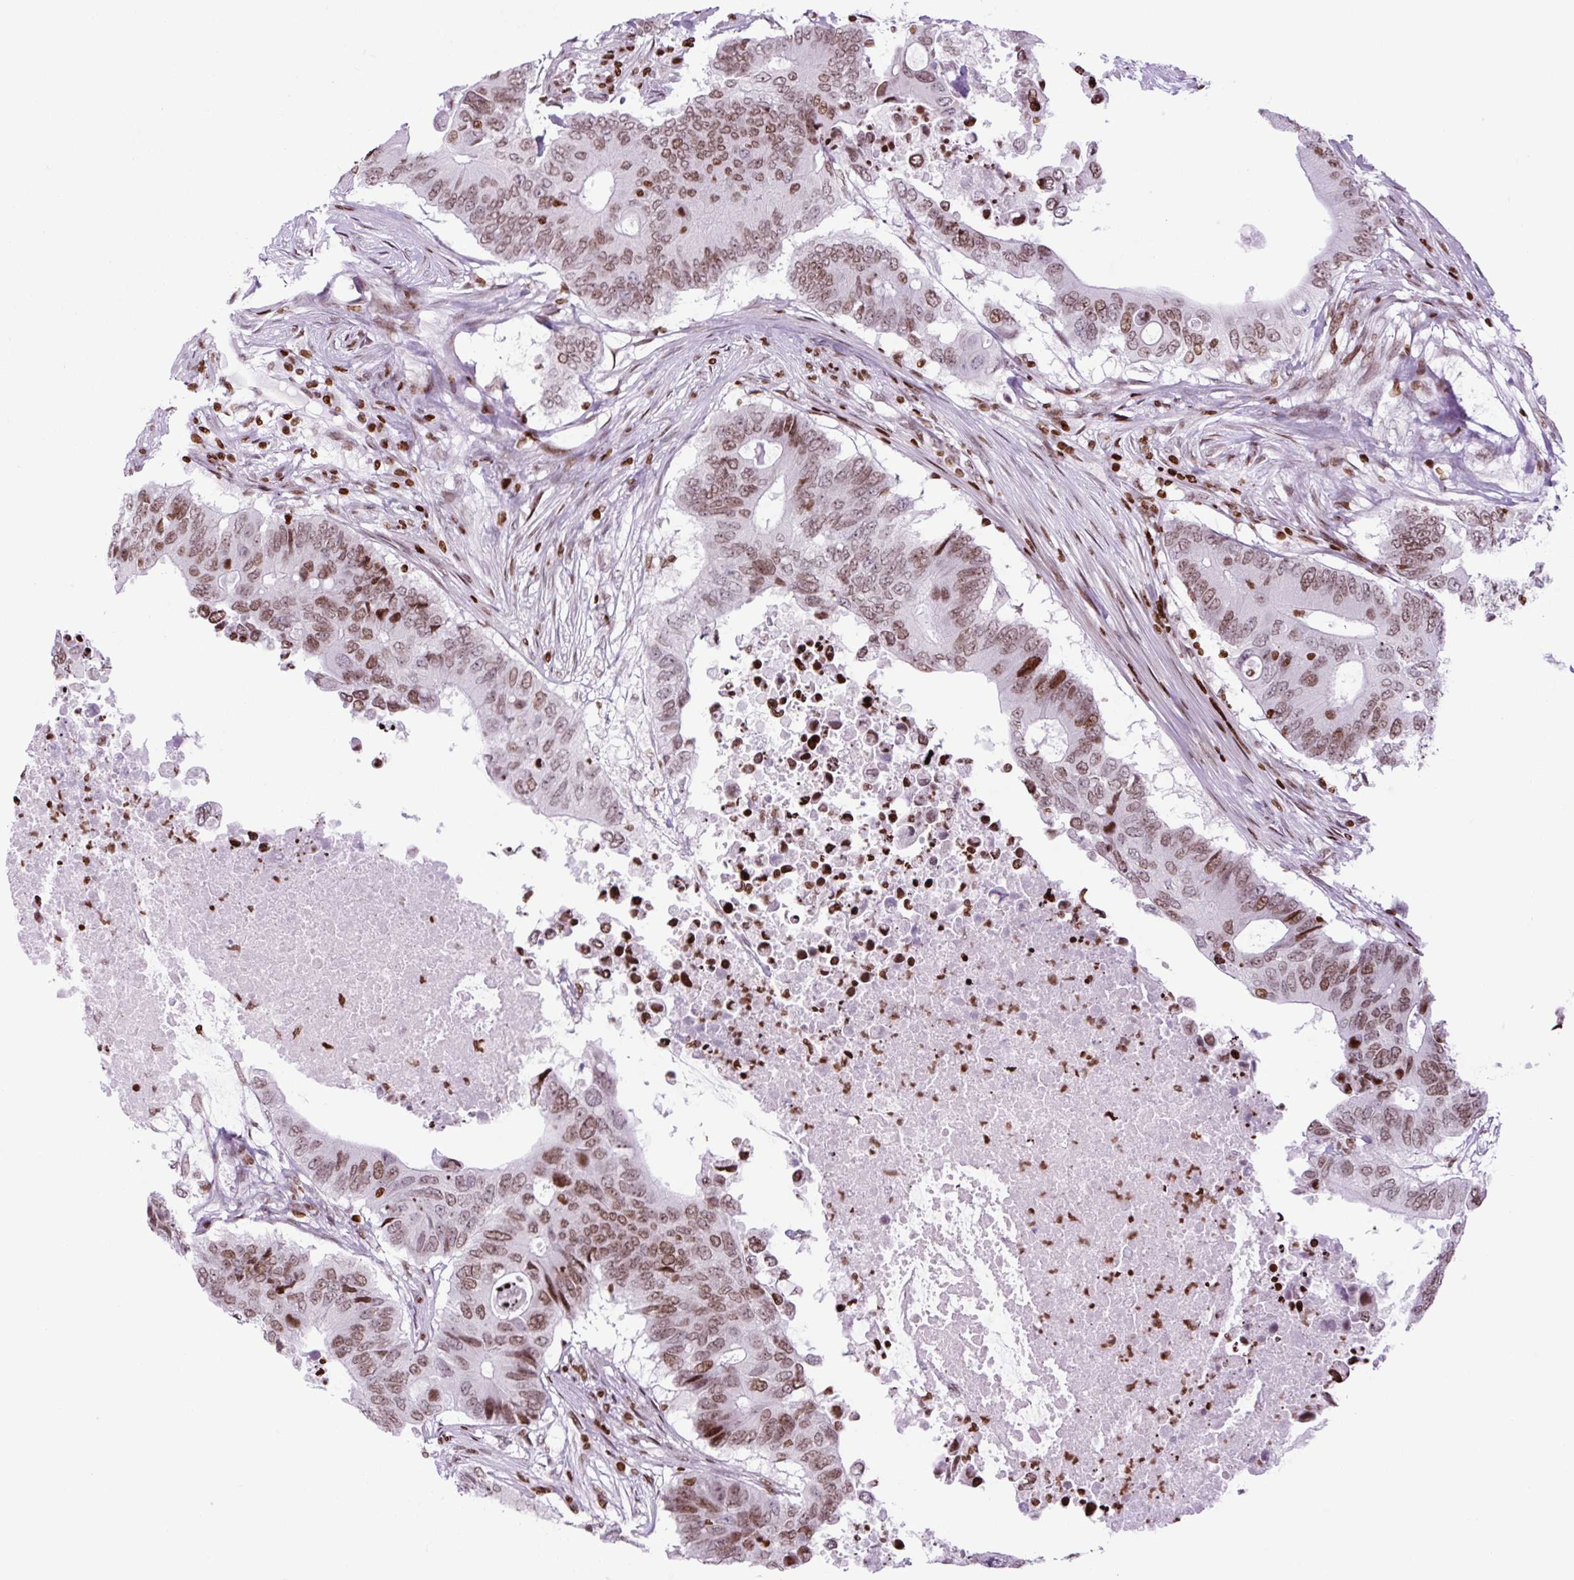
{"staining": {"intensity": "moderate", "quantity": ">75%", "location": "nuclear"}, "tissue": "colorectal cancer", "cell_type": "Tumor cells", "image_type": "cancer", "snomed": [{"axis": "morphology", "description": "Adenocarcinoma, NOS"}, {"axis": "topography", "description": "Colon"}], "caption": "This is an image of immunohistochemistry (IHC) staining of colorectal adenocarcinoma, which shows moderate positivity in the nuclear of tumor cells.", "gene": "H1-3", "patient": {"sex": "male", "age": 71}}